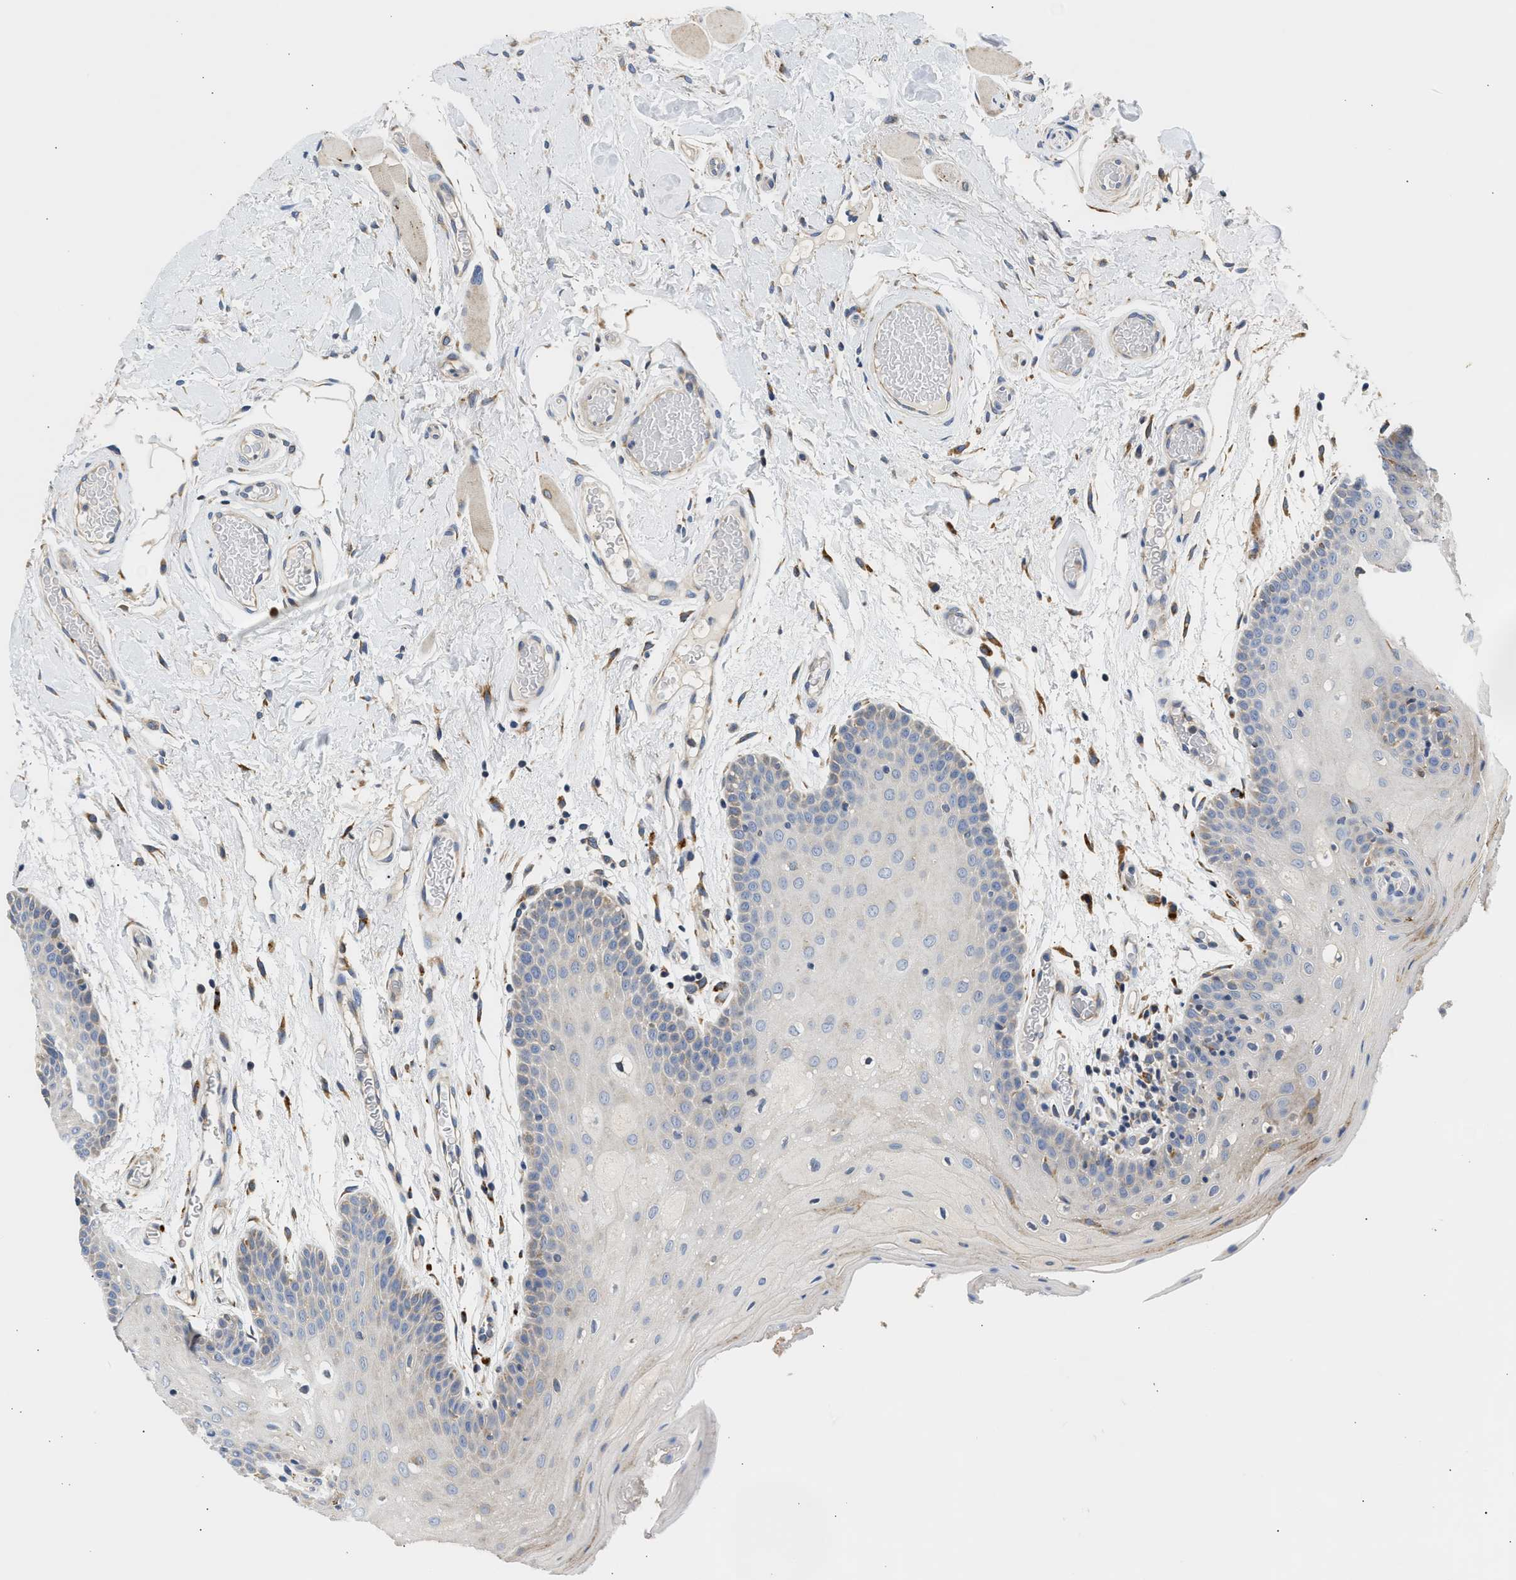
{"staining": {"intensity": "negative", "quantity": "none", "location": "none"}, "tissue": "oral mucosa", "cell_type": "Squamous epithelial cells", "image_type": "normal", "snomed": [{"axis": "morphology", "description": "Normal tissue, NOS"}, {"axis": "morphology", "description": "Squamous cell carcinoma, NOS"}, {"axis": "topography", "description": "Oral tissue"}, {"axis": "topography", "description": "Head-Neck"}], "caption": "This micrograph is of benign oral mucosa stained with immunohistochemistry to label a protein in brown with the nuclei are counter-stained blue. There is no staining in squamous epithelial cells.", "gene": "AMZ1", "patient": {"sex": "male", "age": 71}}